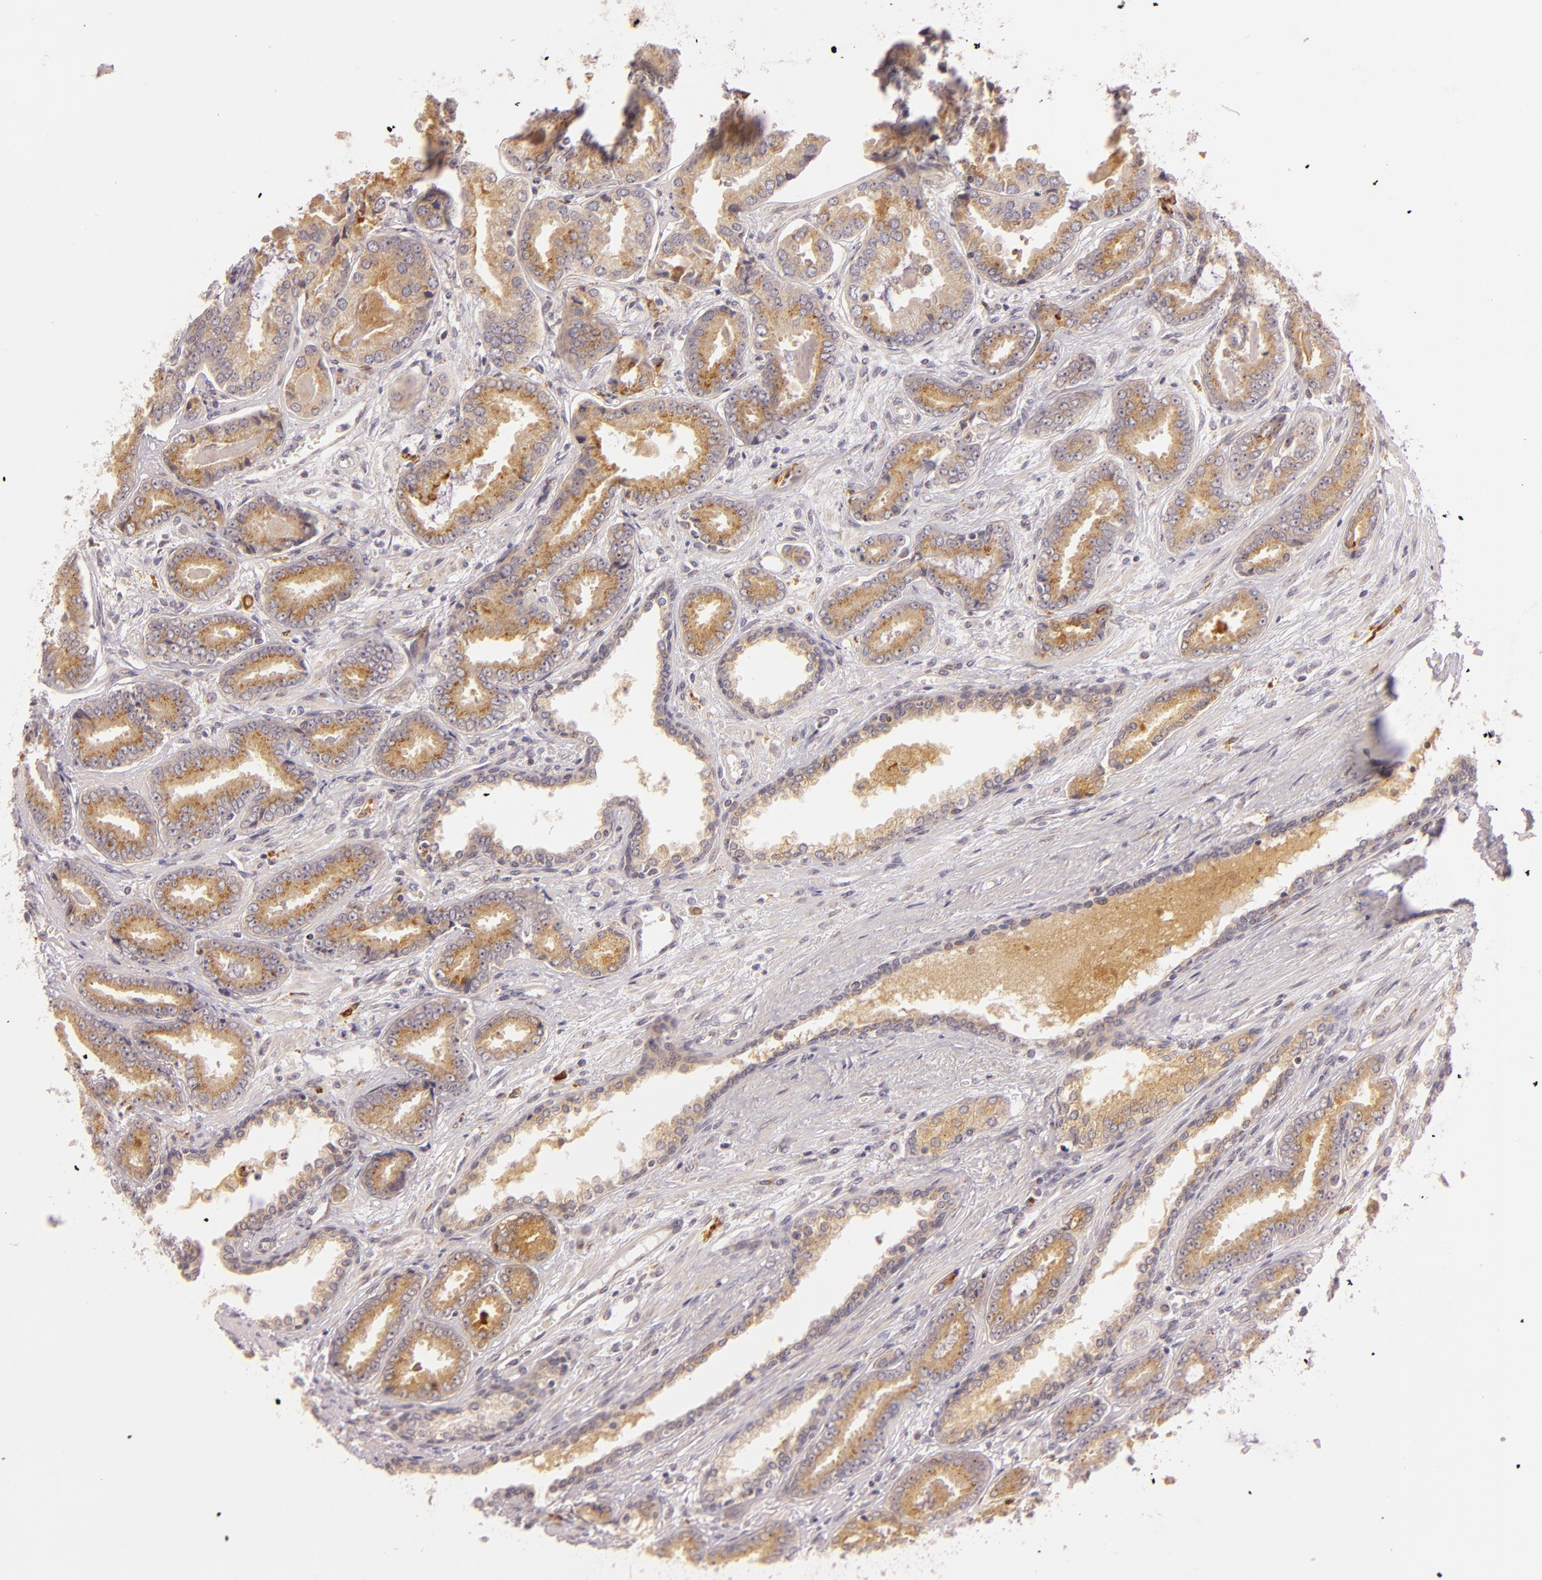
{"staining": {"intensity": "moderate", "quantity": ">75%", "location": "cytoplasmic/membranous"}, "tissue": "prostate cancer", "cell_type": "Tumor cells", "image_type": "cancer", "snomed": [{"axis": "morphology", "description": "Adenocarcinoma, Low grade"}, {"axis": "topography", "description": "Prostate"}], "caption": "A brown stain highlights moderate cytoplasmic/membranous staining of a protein in prostate adenocarcinoma (low-grade) tumor cells.", "gene": "LGMN", "patient": {"sex": "male", "age": 65}}